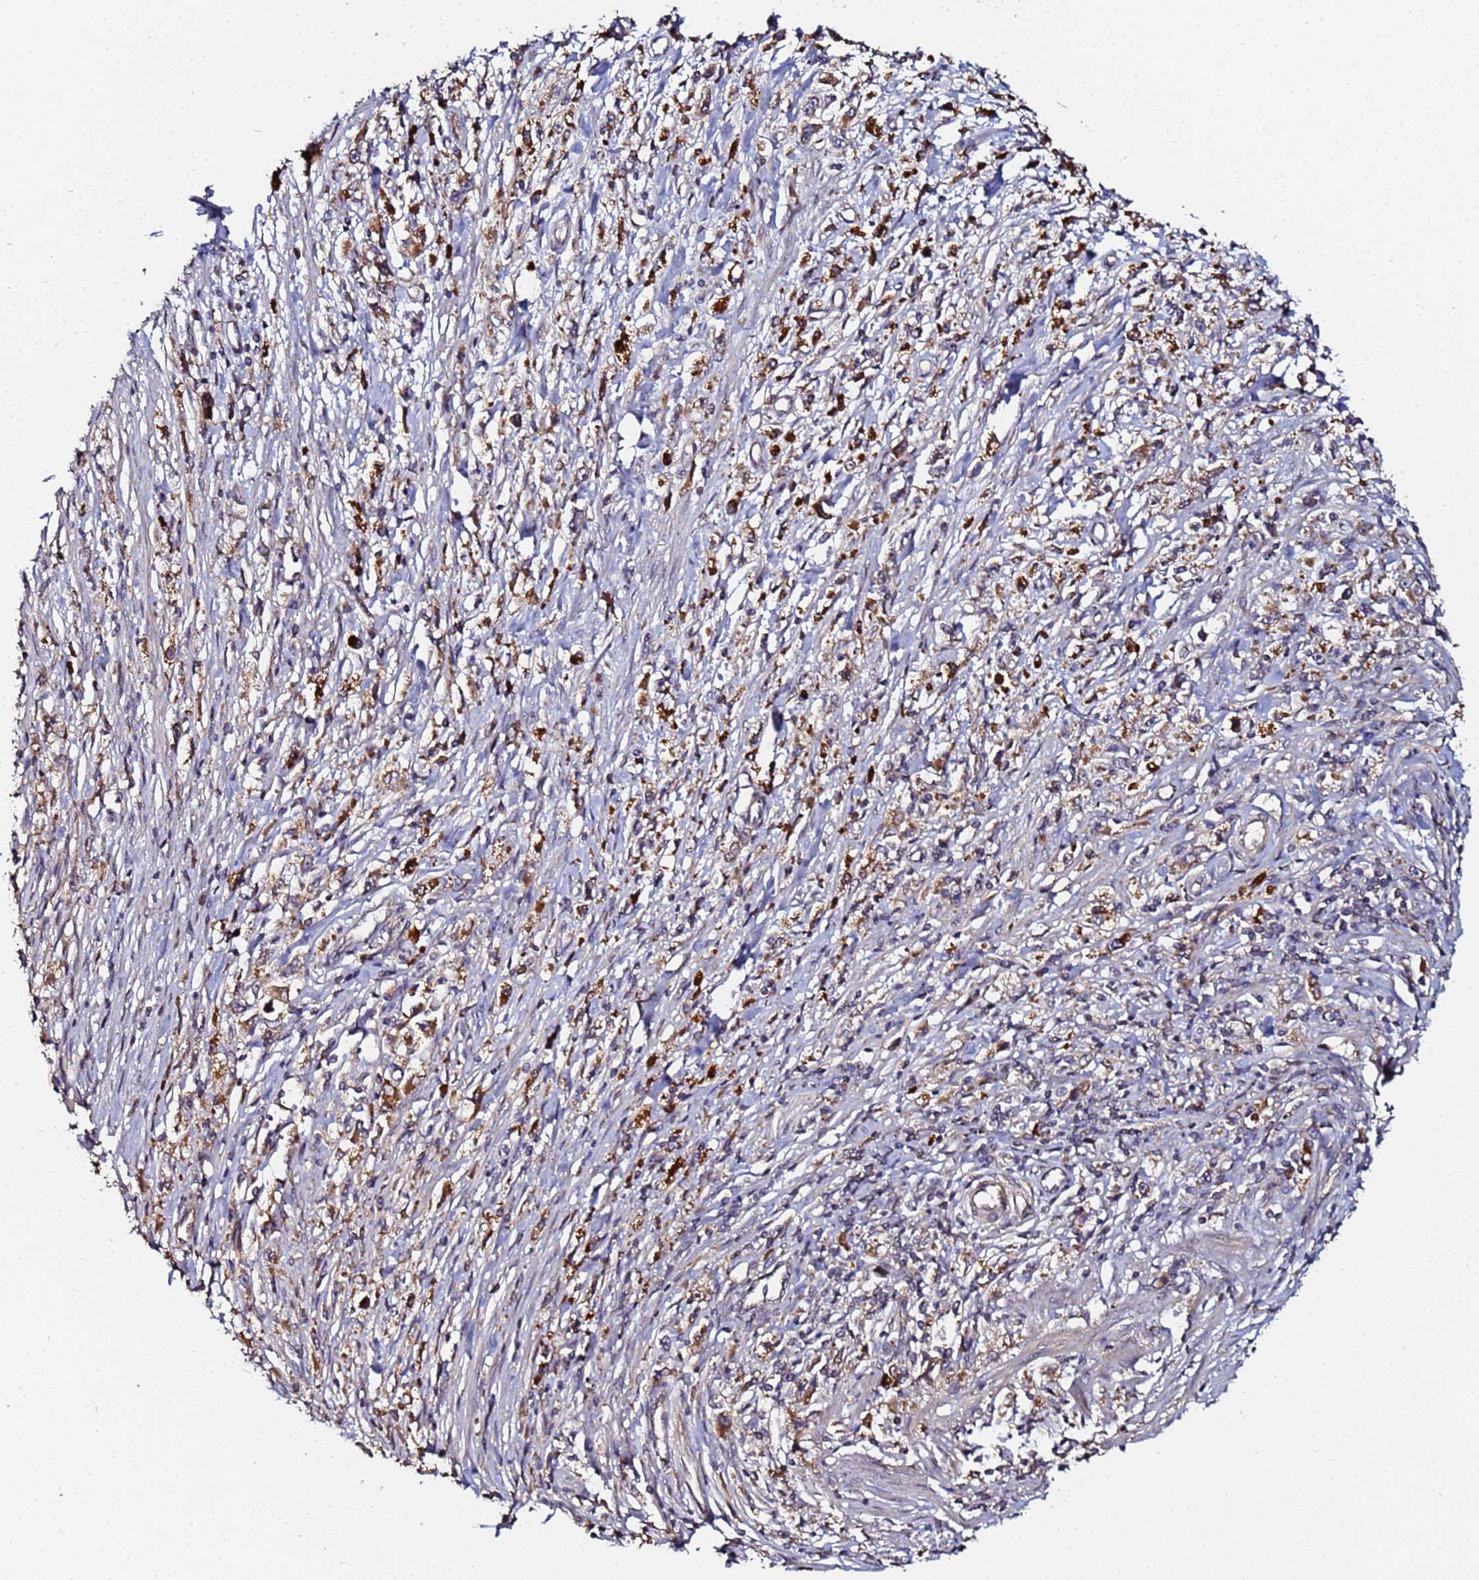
{"staining": {"intensity": "moderate", "quantity": ">75%", "location": "cytoplasmic/membranous"}, "tissue": "stomach cancer", "cell_type": "Tumor cells", "image_type": "cancer", "snomed": [{"axis": "morphology", "description": "Adenocarcinoma, NOS"}, {"axis": "topography", "description": "Stomach"}], "caption": "Brown immunohistochemical staining in adenocarcinoma (stomach) demonstrates moderate cytoplasmic/membranous staining in about >75% of tumor cells.", "gene": "OSER1", "patient": {"sex": "female", "age": 59}}